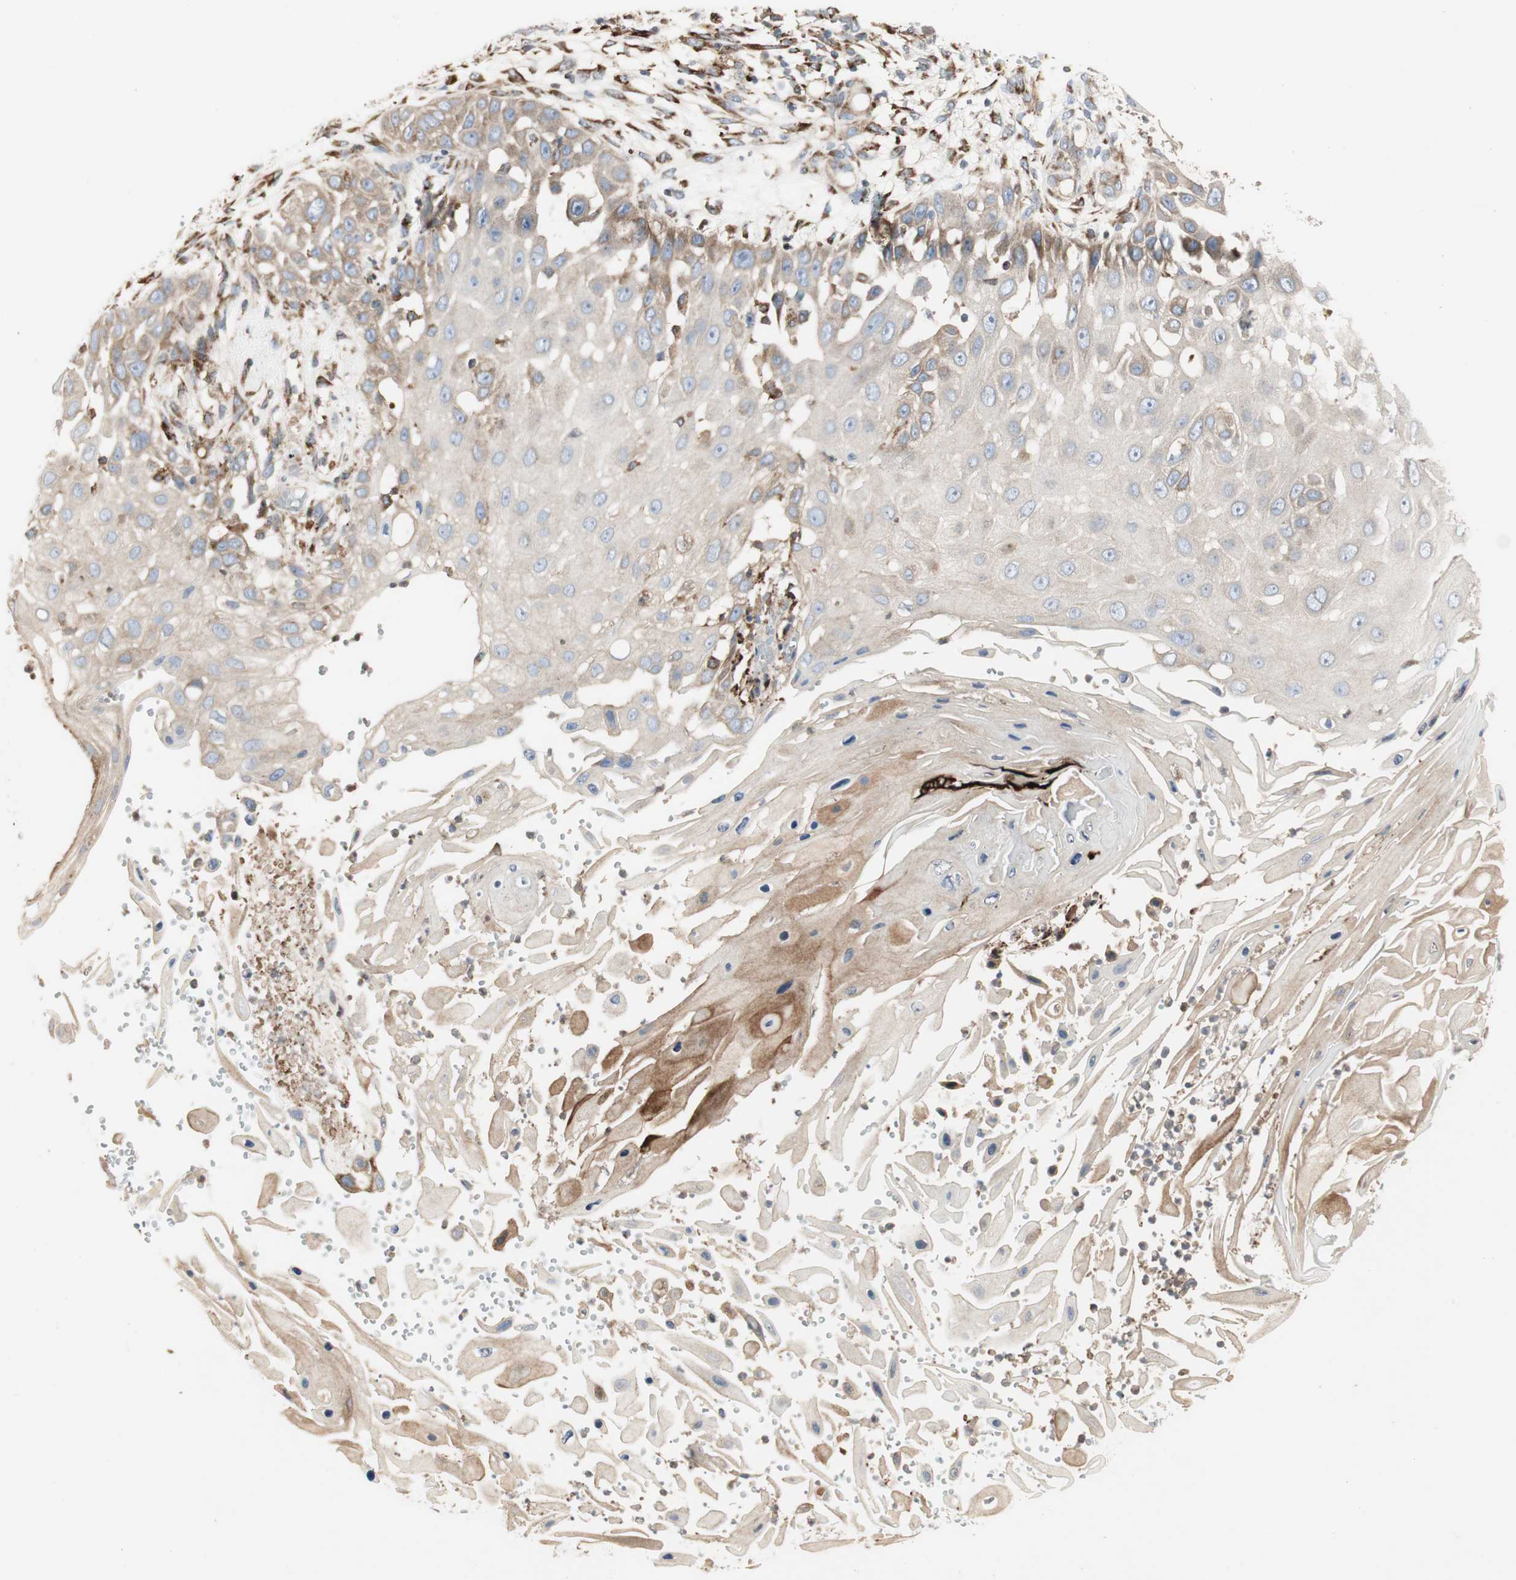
{"staining": {"intensity": "moderate", "quantity": "25%-75%", "location": "cytoplasmic/membranous"}, "tissue": "skin cancer", "cell_type": "Tumor cells", "image_type": "cancer", "snomed": [{"axis": "morphology", "description": "Squamous cell carcinoma, NOS"}, {"axis": "topography", "description": "Skin"}], "caption": "Brown immunohistochemical staining in skin cancer (squamous cell carcinoma) exhibits moderate cytoplasmic/membranous staining in about 25%-75% of tumor cells.", "gene": "H6PD", "patient": {"sex": "female", "age": 44}}